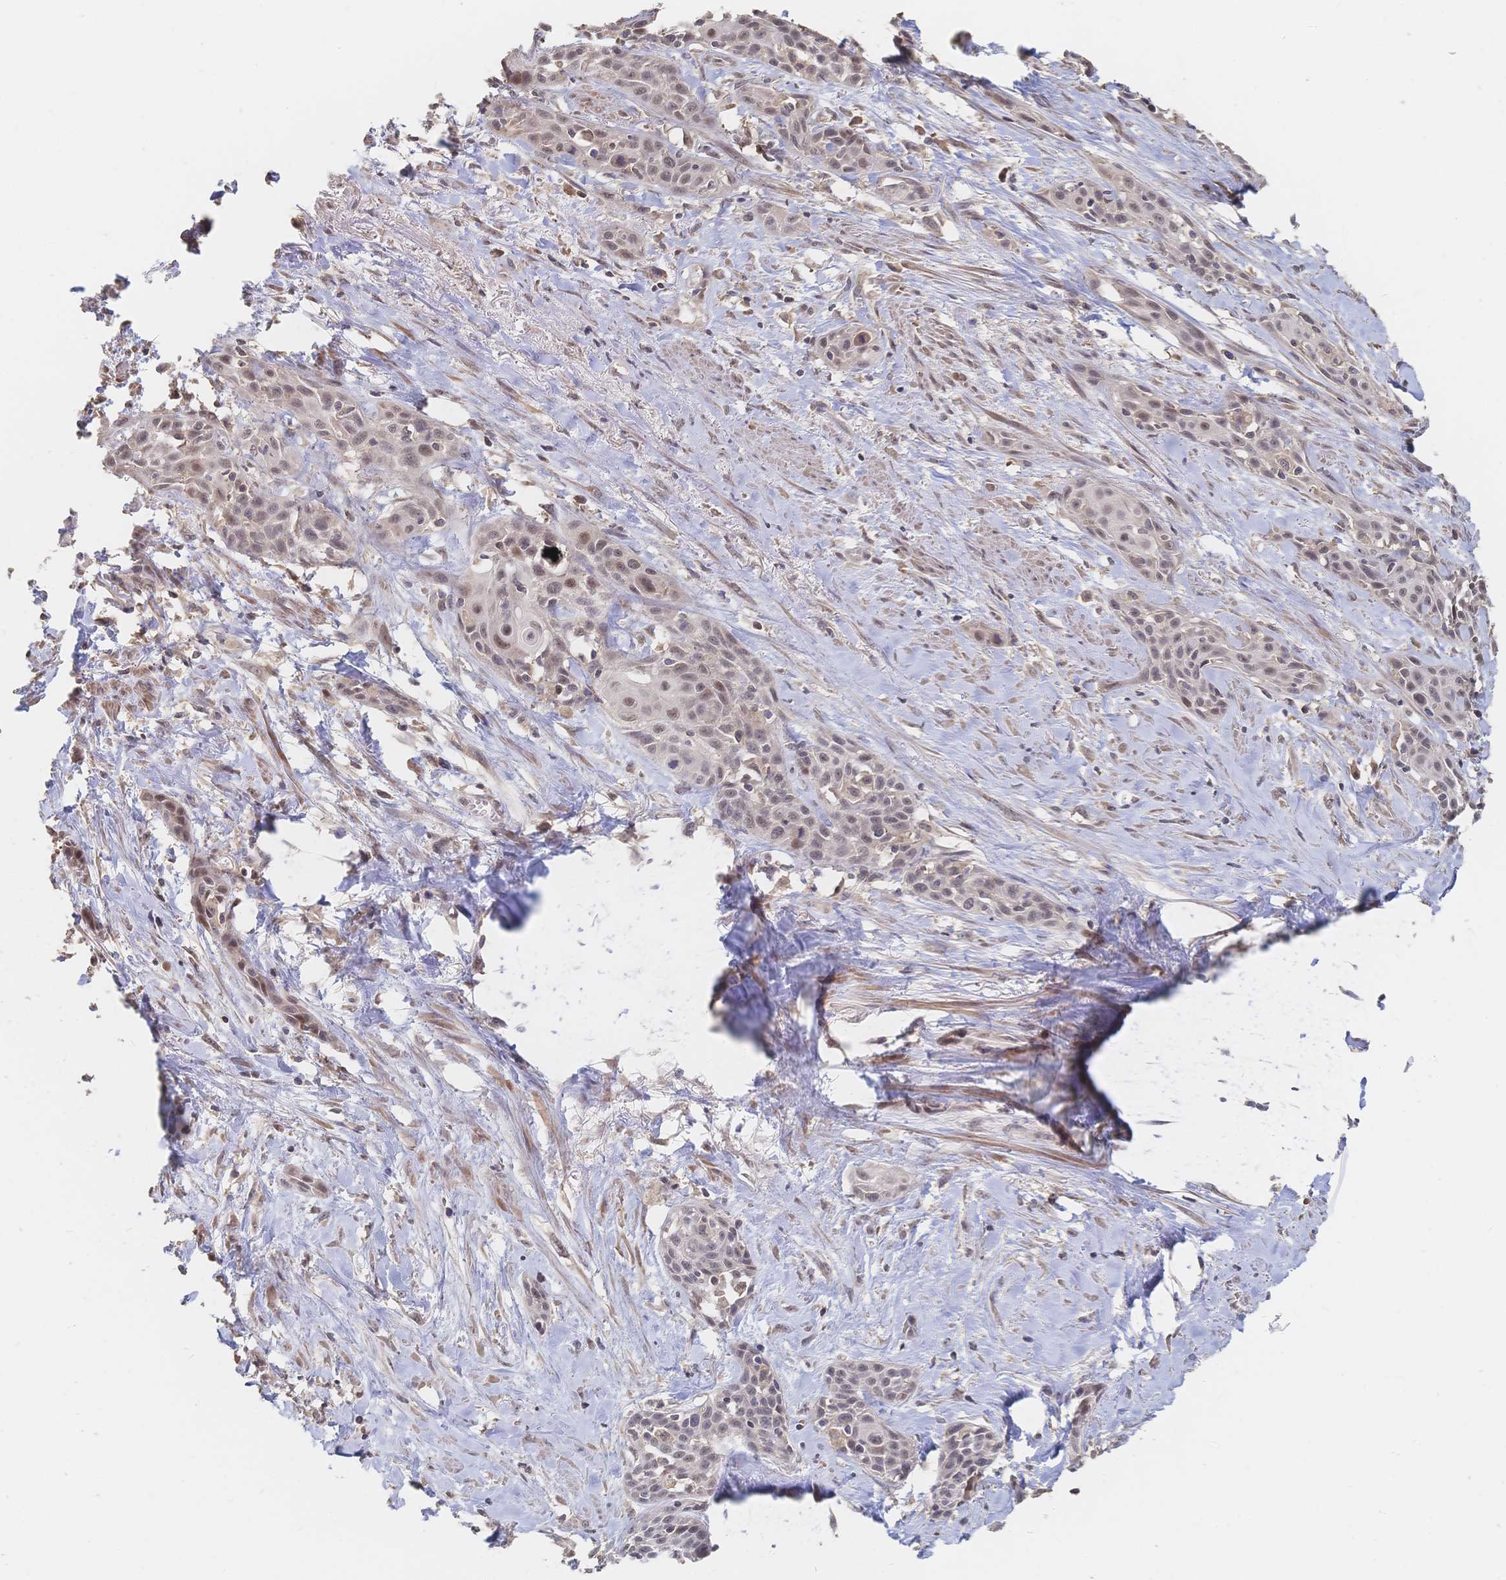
{"staining": {"intensity": "weak", "quantity": ">75%", "location": "nuclear"}, "tissue": "skin cancer", "cell_type": "Tumor cells", "image_type": "cancer", "snomed": [{"axis": "morphology", "description": "Squamous cell carcinoma, NOS"}, {"axis": "topography", "description": "Skin"}, {"axis": "topography", "description": "Anal"}], "caption": "This micrograph exhibits immunohistochemistry staining of human skin cancer (squamous cell carcinoma), with low weak nuclear expression in approximately >75% of tumor cells.", "gene": "LRP5", "patient": {"sex": "male", "age": 64}}